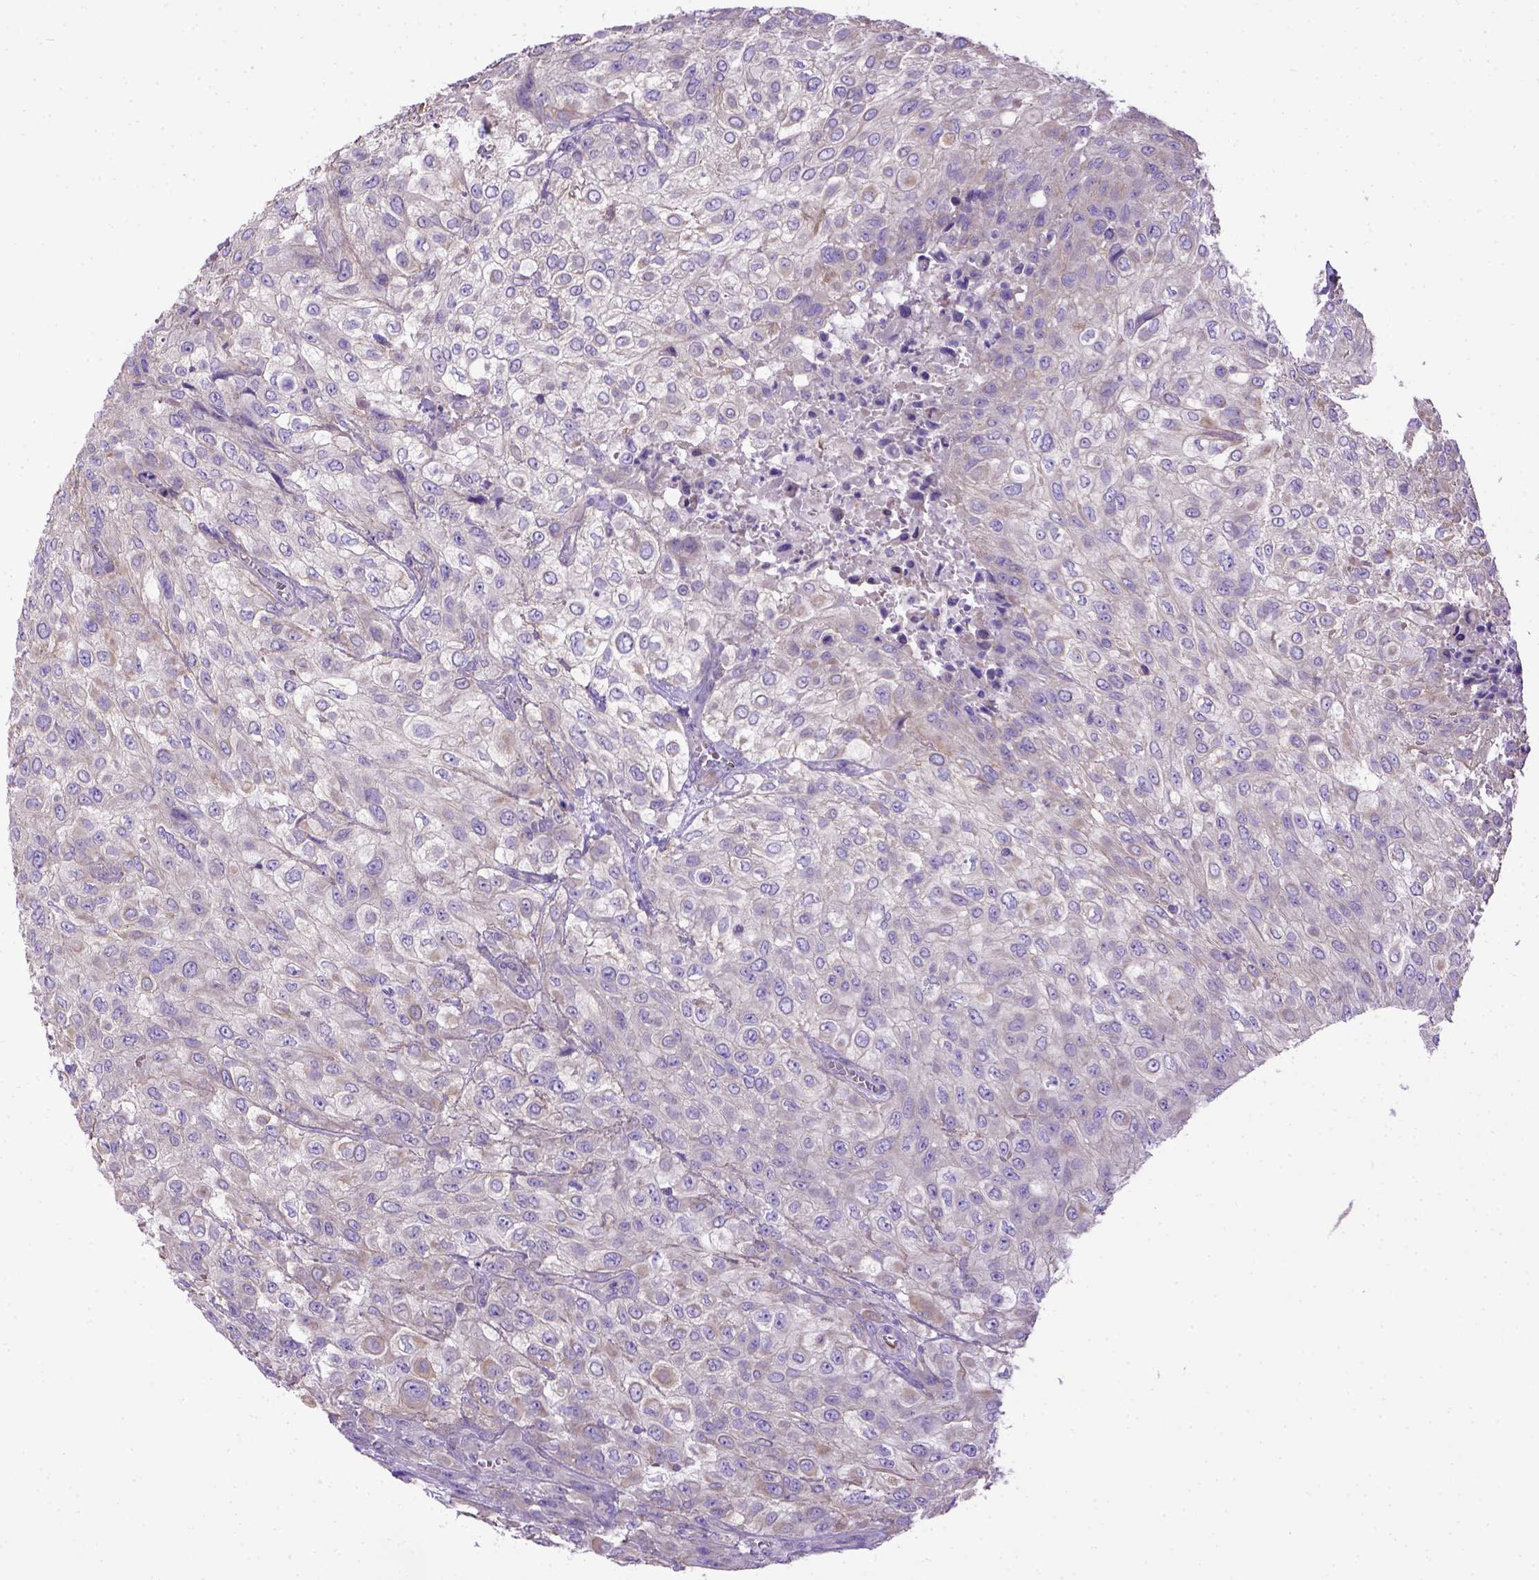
{"staining": {"intensity": "negative", "quantity": "none", "location": "none"}, "tissue": "urothelial cancer", "cell_type": "Tumor cells", "image_type": "cancer", "snomed": [{"axis": "morphology", "description": "Urothelial carcinoma, High grade"}, {"axis": "topography", "description": "Urinary bladder"}], "caption": "Urothelial cancer was stained to show a protein in brown. There is no significant staining in tumor cells. (IHC, brightfield microscopy, high magnification).", "gene": "ADAM12", "patient": {"sex": "male", "age": 57}}